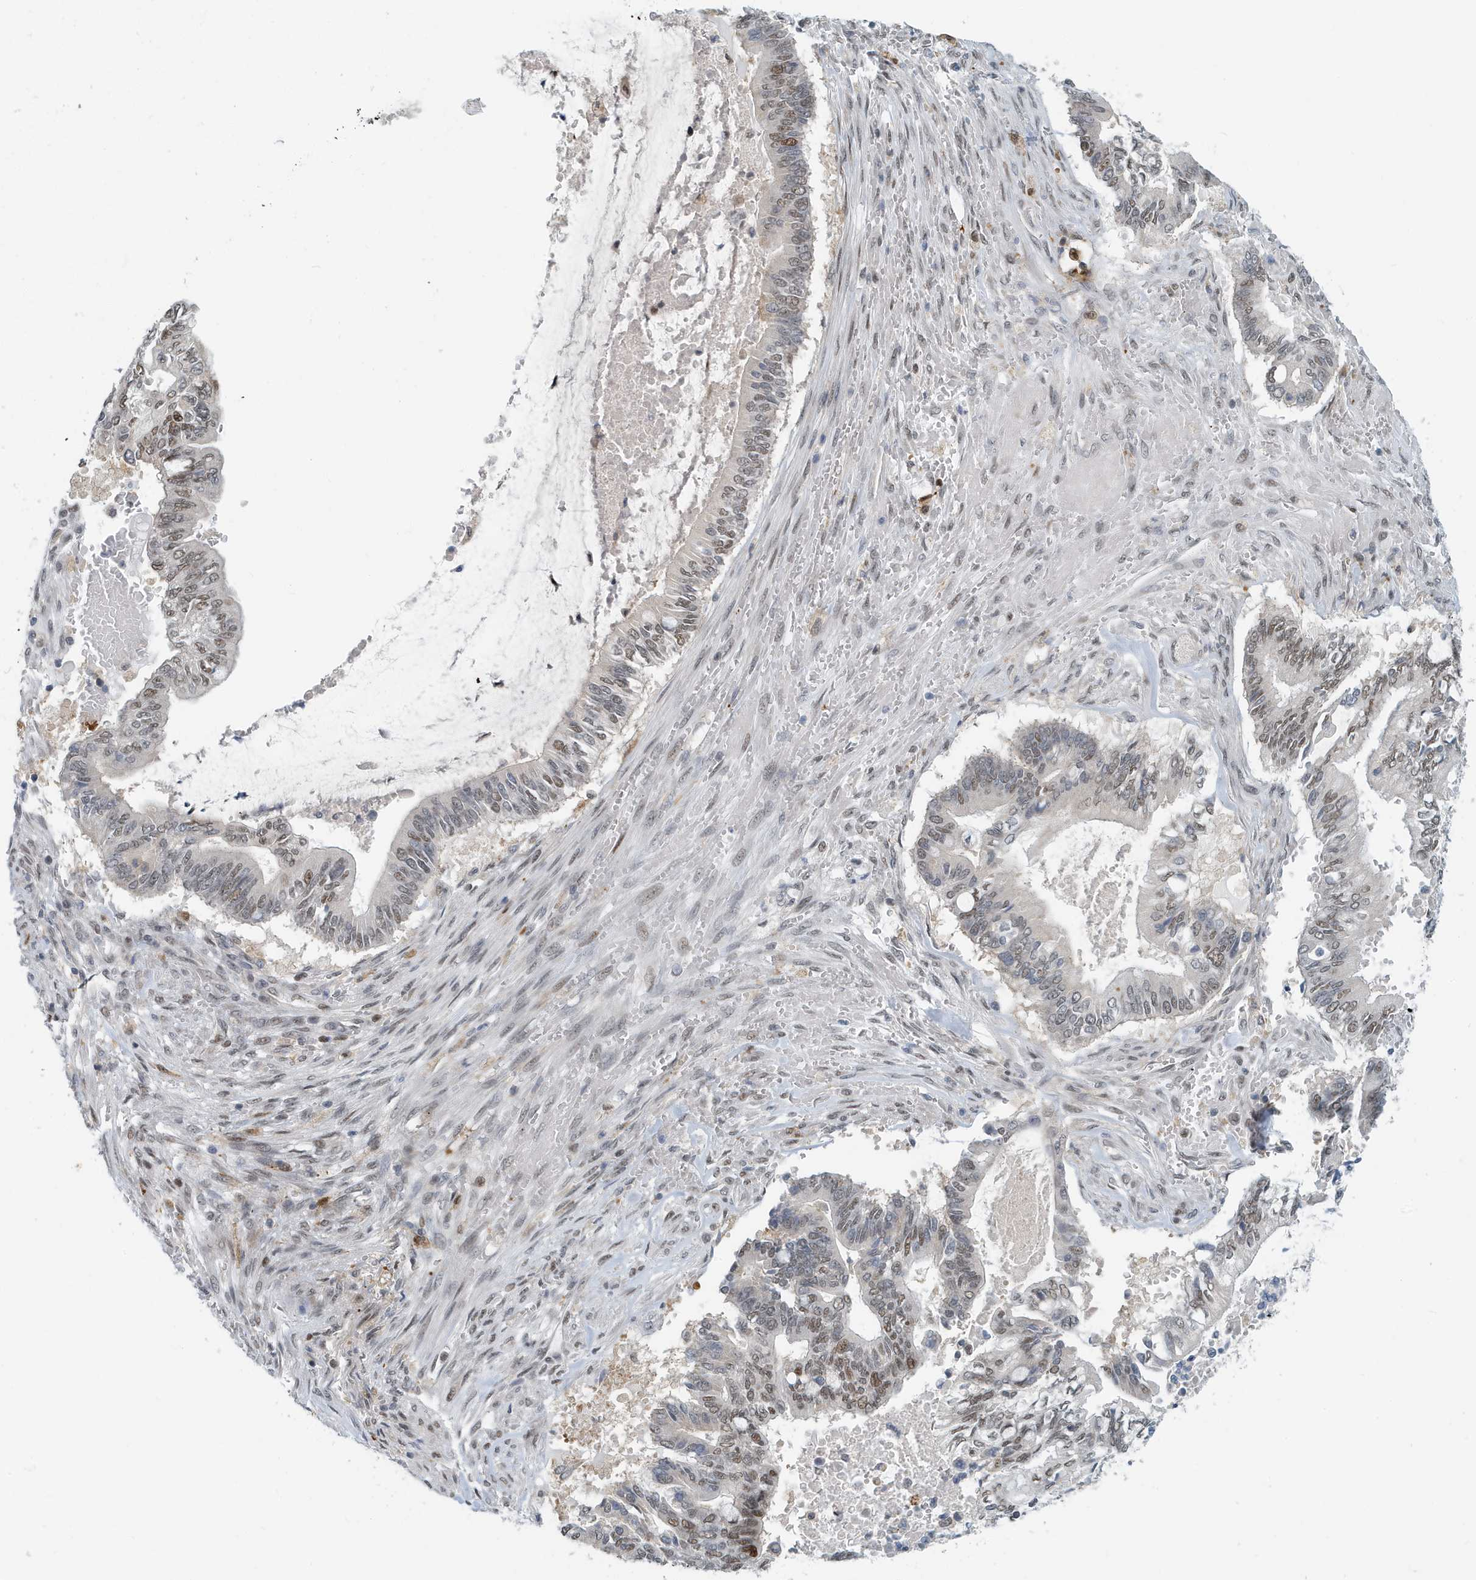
{"staining": {"intensity": "moderate", "quantity": "<25%", "location": "nuclear"}, "tissue": "pancreatic cancer", "cell_type": "Tumor cells", "image_type": "cancer", "snomed": [{"axis": "morphology", "description": "Adenocarcinoma, NOS"}, {"axis": "topography", "description": "Pancreas"}], "caption": "High-power microscopy captured an immunohistochemistry (IHC) micrograph of adenocarcinoma (pancreatic), revealing moderate nuclear staining in approximately <25% of tumor cells.", "gene": "KIF15", "patient": {"sex": "male", "age": 68}}